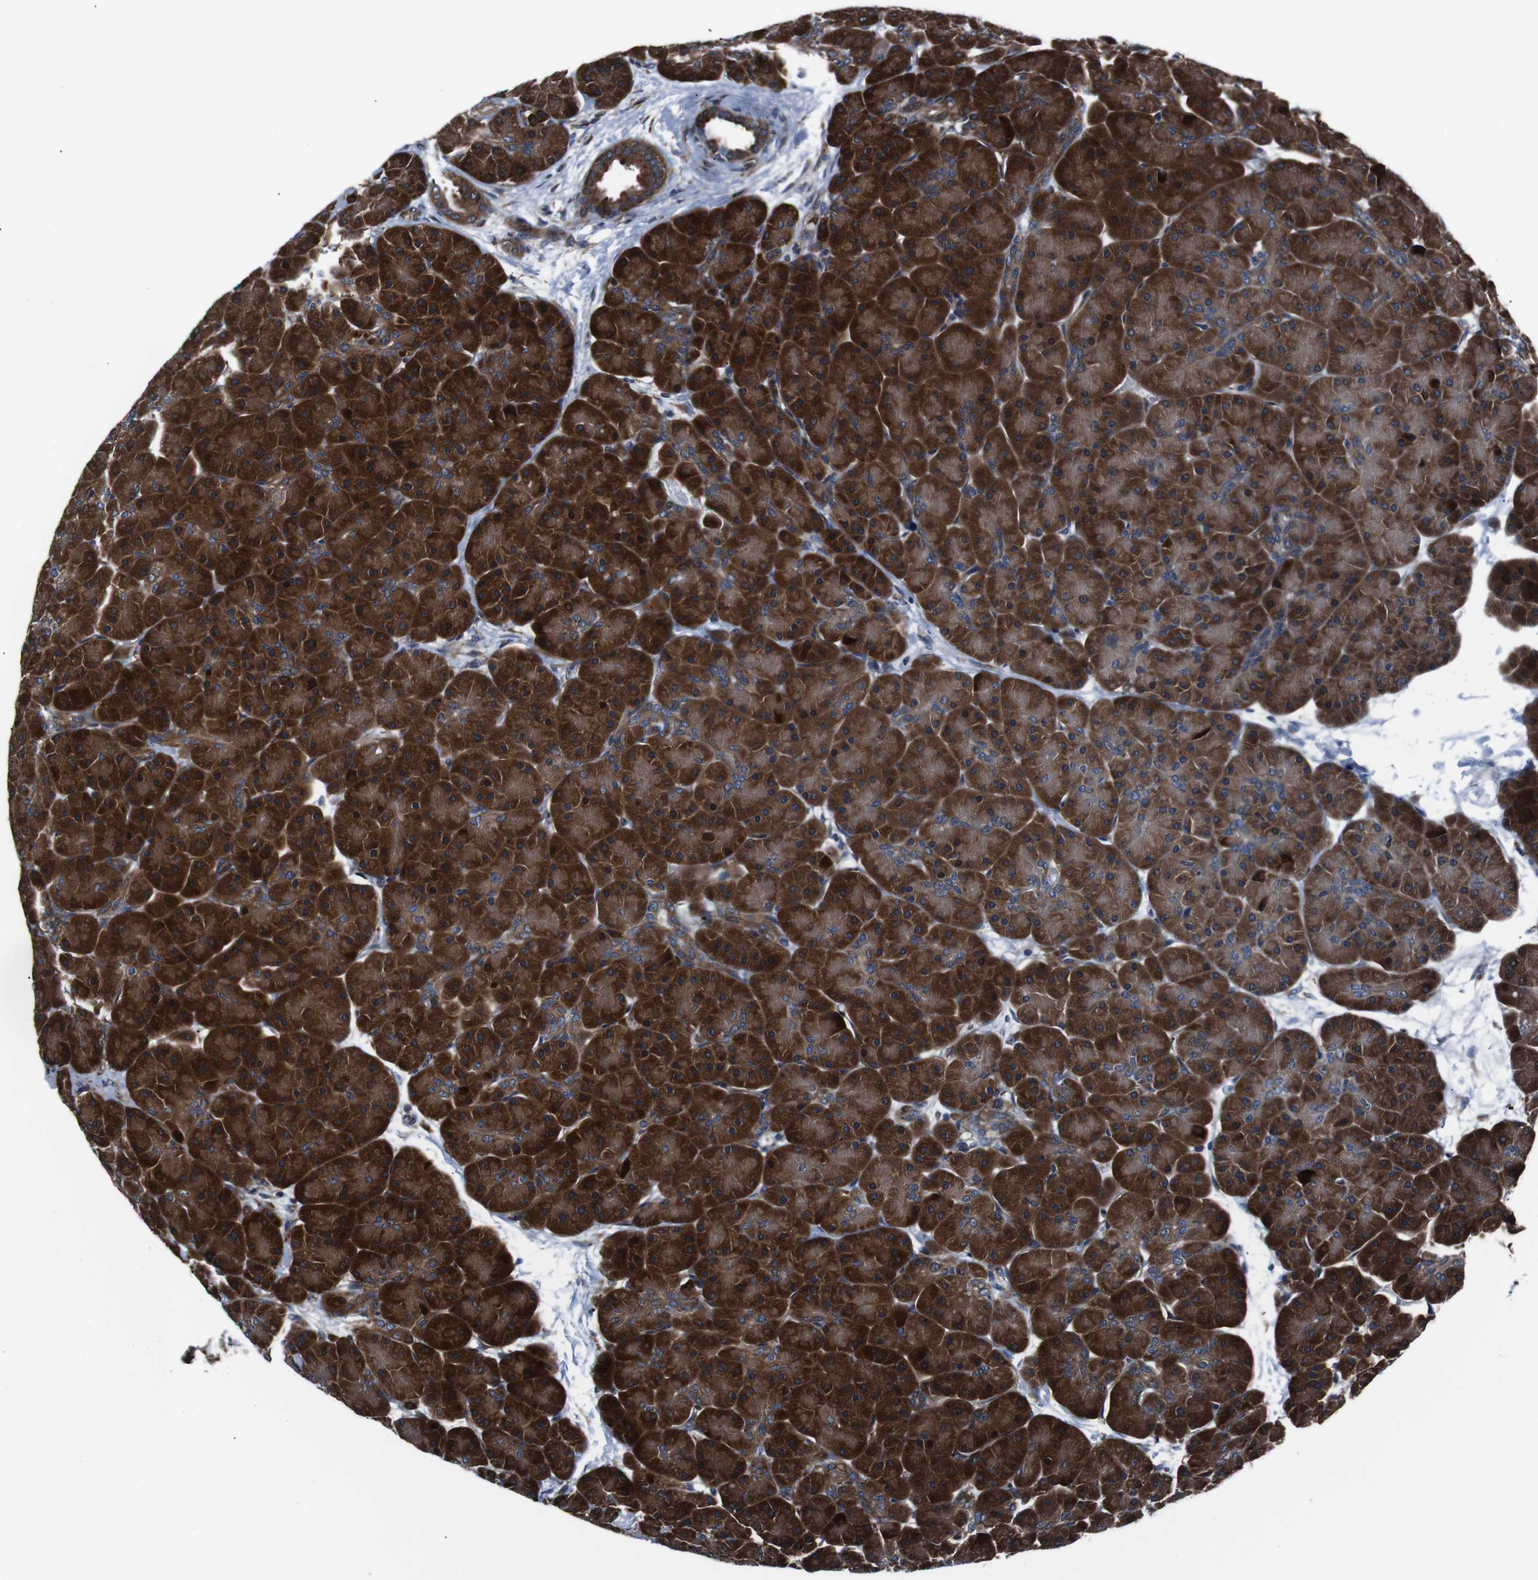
{"staining": {"intensity": "strong", "quantity": ">75%", "location": "cytoplasmic/membranous"}, "tissue": "pancreas", "cell_type": "Exocrine glandular cells", "image_type": "normal", "snomed": [{"axis": "morphology", "description": "Normal tissue, NOS"}, {"axis": "topography", "description": "Pancreas"}], "caption": "Normal pancreas exhibits strong cytoplasmic/membranous staining in about >75% of exocrine glandular cells (DAB (3,3'-diaminobenzidine) IHC, brown staining for protein, blue staining for nuclei)..", "gene": "EIF4A2", "patient": {"sex": "male", "age": 66}}